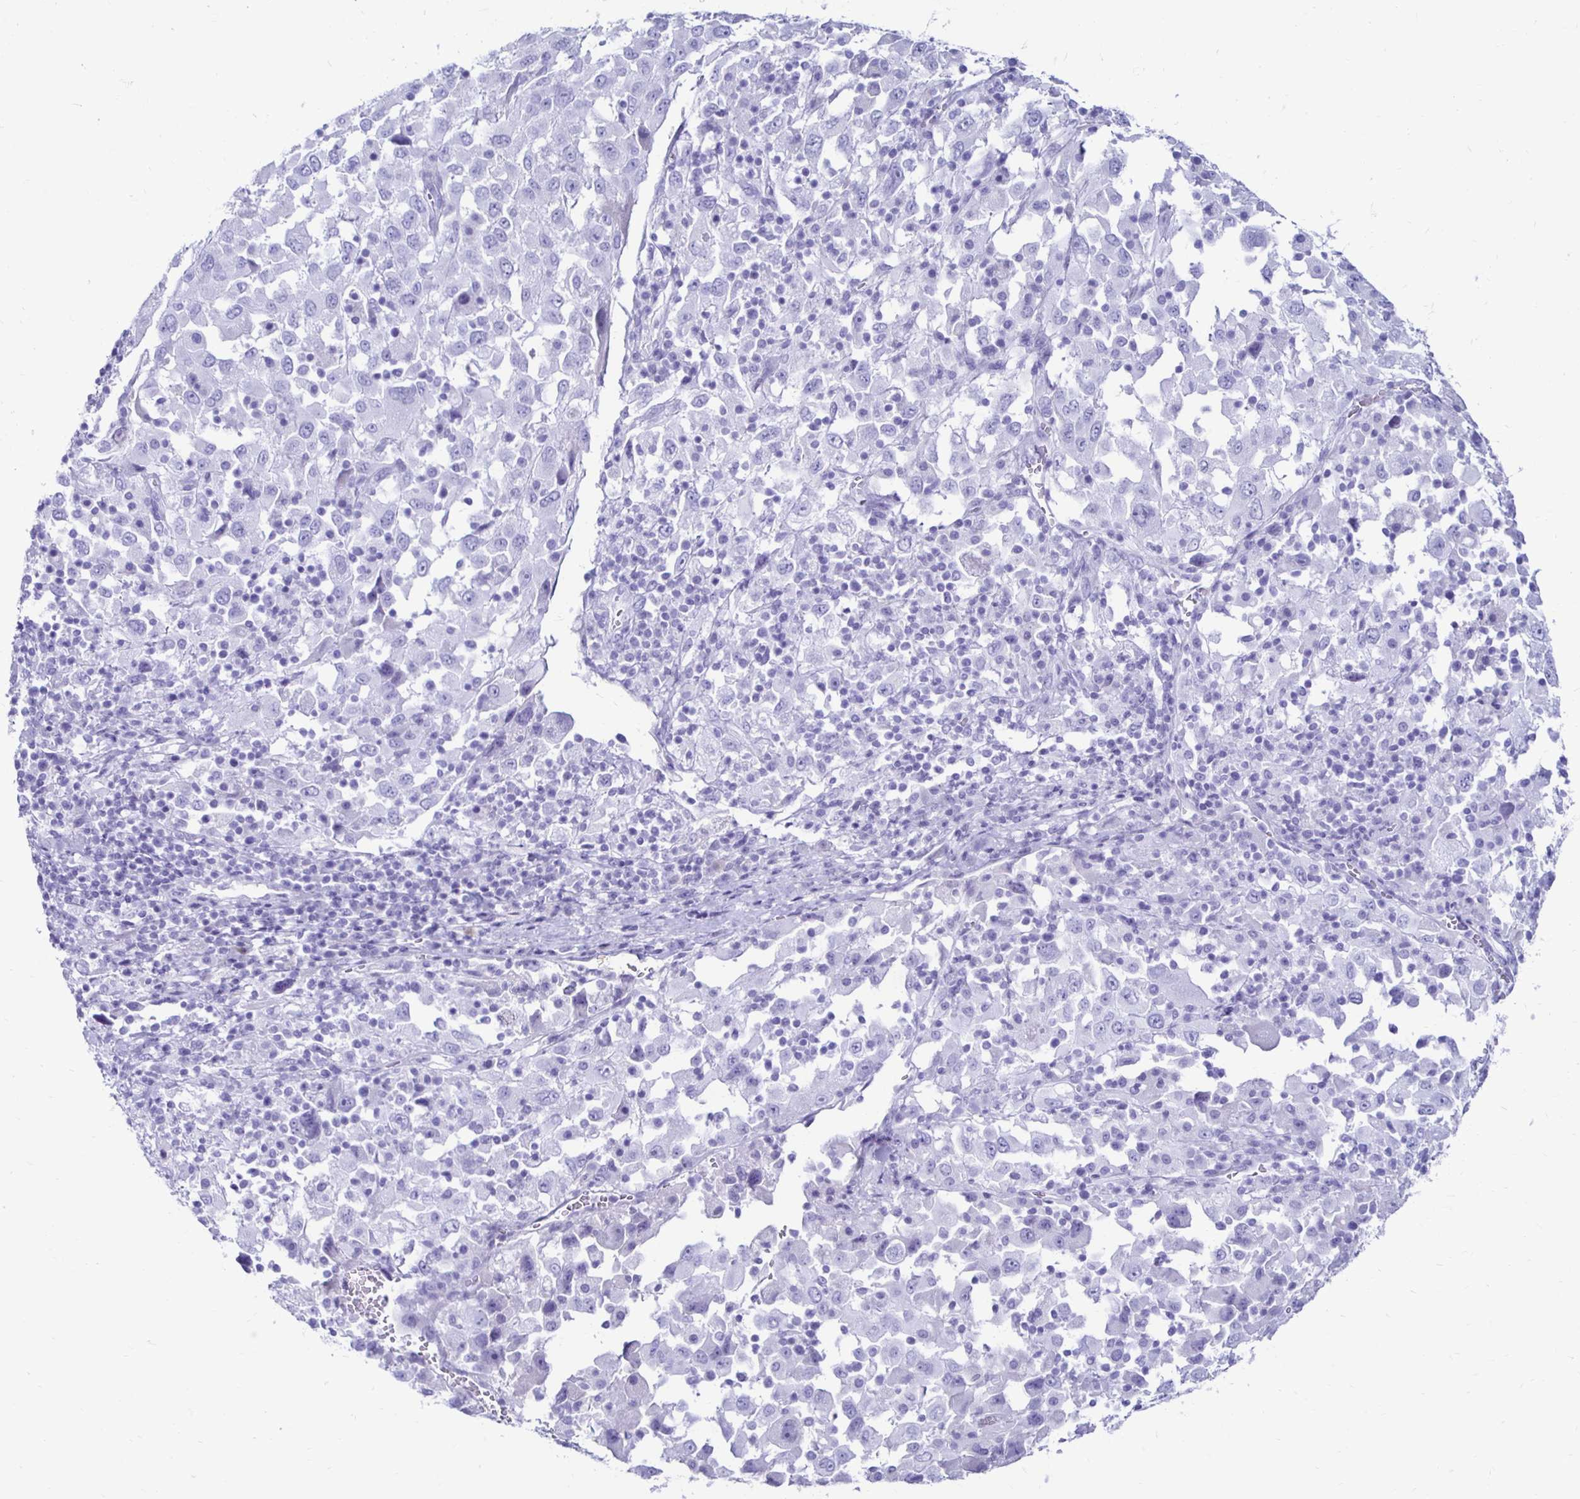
{"staining": {"intensity": "negative", "quantity": "none", "location": "none"}, "tissue": "melanoma", "cell_type": "Tumor cells", "image_type": "cancer", "snomed": [{"axis": "morphology", "description": "Malignant melanoma, Metastatic site"}, {"axis": "topography", "description": "Soft tissue"}], "caption": "Protein analysis of melanoma shows no significant expression in tumor cells.", "gene": "CST5", "patient": {"sex": "male", "age": 50}}